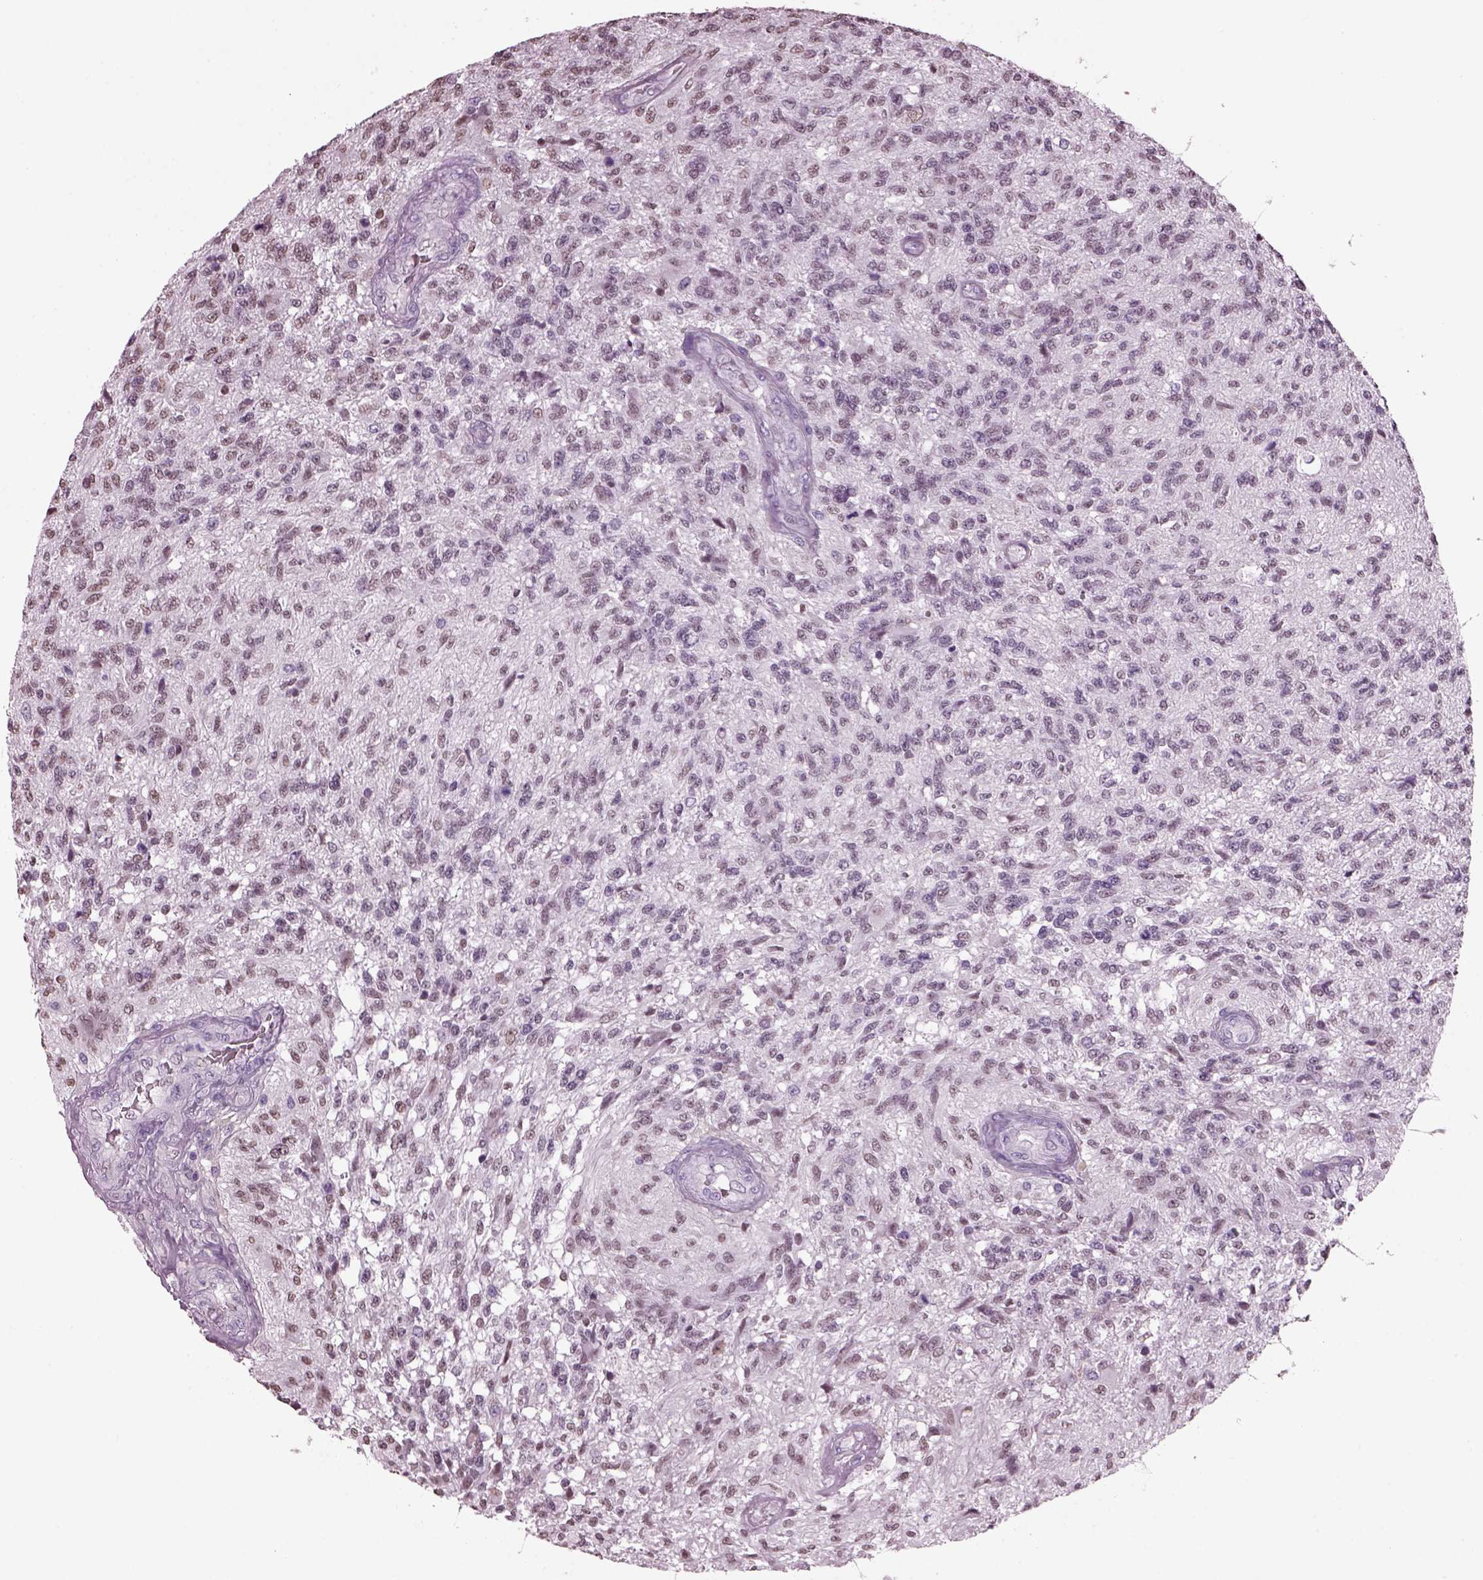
{"staining": {"intensity": "weak", "quantity": "<25%", "location": "nuclear"}, "tissue": "glioma", "cell_type": "Tumor cells", "image_type": "cancer", "snomed": [{"axis": "morphology", "description": "Glioma, malignant, High grade"}, {"axis": "topography", "description": "Brain"}], "caption": "High power microscopy histopathology image of an IHC micrograph of glioma, revealing no significant expression in tumor cells.", "gene": "KRTAP3-2", "patient": {"sex": "male", "age": 56}}